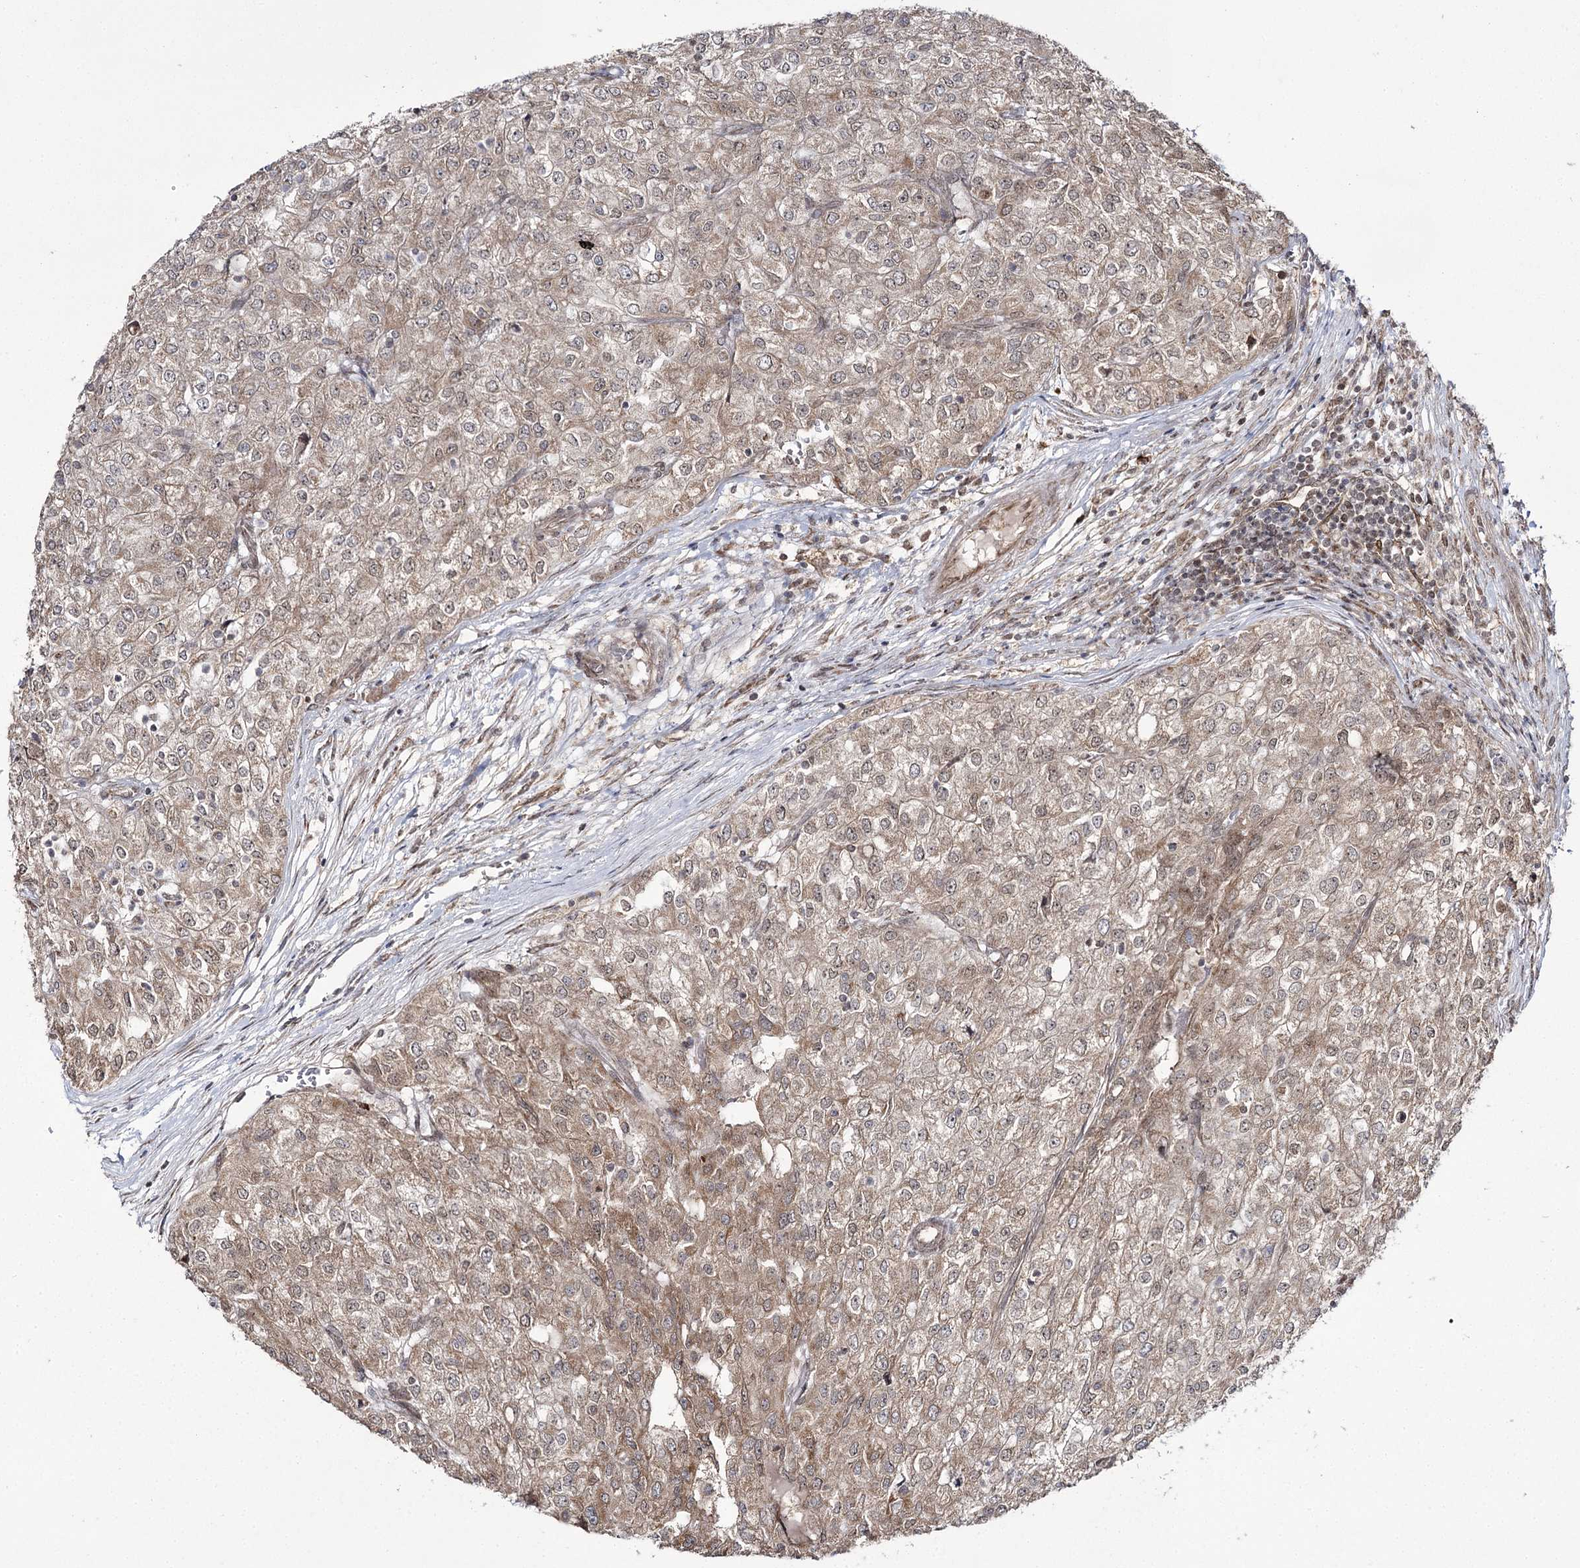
{"staining": {"intensity": "weak", "quantity": ">75%", "location": "cytoplasmic/membranous"}, "tissue": "renal cancer", "cell_type": "Tumor cells", "image_type": "cancer", "snomed": [{"axis": "morphology", "description": "Adenocarcinoma, NOS"}, {"axis": "topography", "description": "Kidney"}], "caption": "The photomicrograph displays staining of renal cancer, revealing weak cytoplasmic/membranous protein positivity (brown color) within tumor cells.", "gene": "TRNT1", "patient": {"sex": "female", "age": 54}}